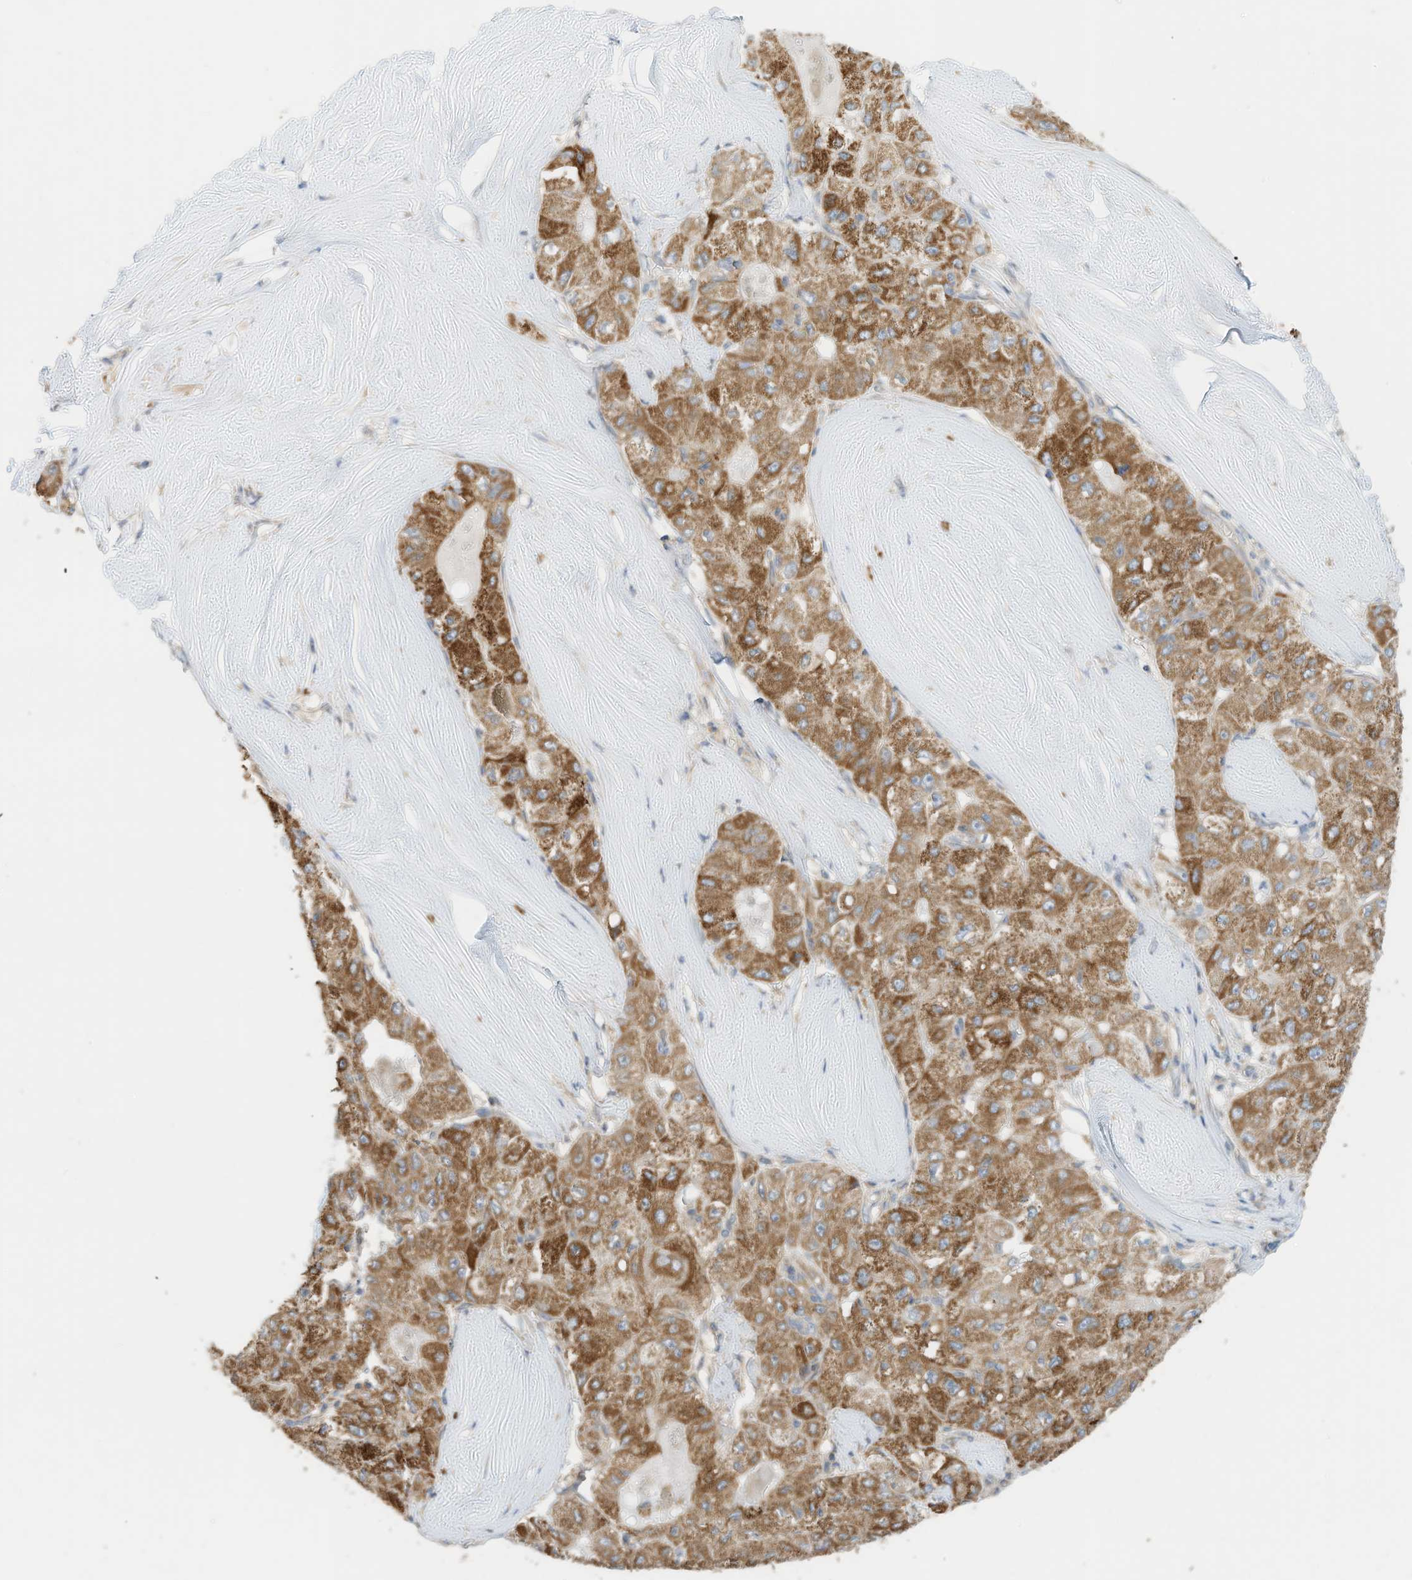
{"staining": {"intensity": "moderate", "quantity": ">75%", "location": "cytoplasmic/membranous"}, "tissue": "liver cancer", "cell_type": "Tumor cells", "image_type": "cancer", "snomed": [{"axis": "morphology", "description": "Carcinoma, Hepatocellular, NOS"}, {"axis": "topography", "description": "Liver"}], "caption": "Protein expression by immunohistochemistry reveals moderate cytoplasmic/membranous expression in approximately >75% of tumor cells in liver hepatocellular carcinoma.", "gene": "METTL6", "patient": {"sex": "male", "age": 80}}